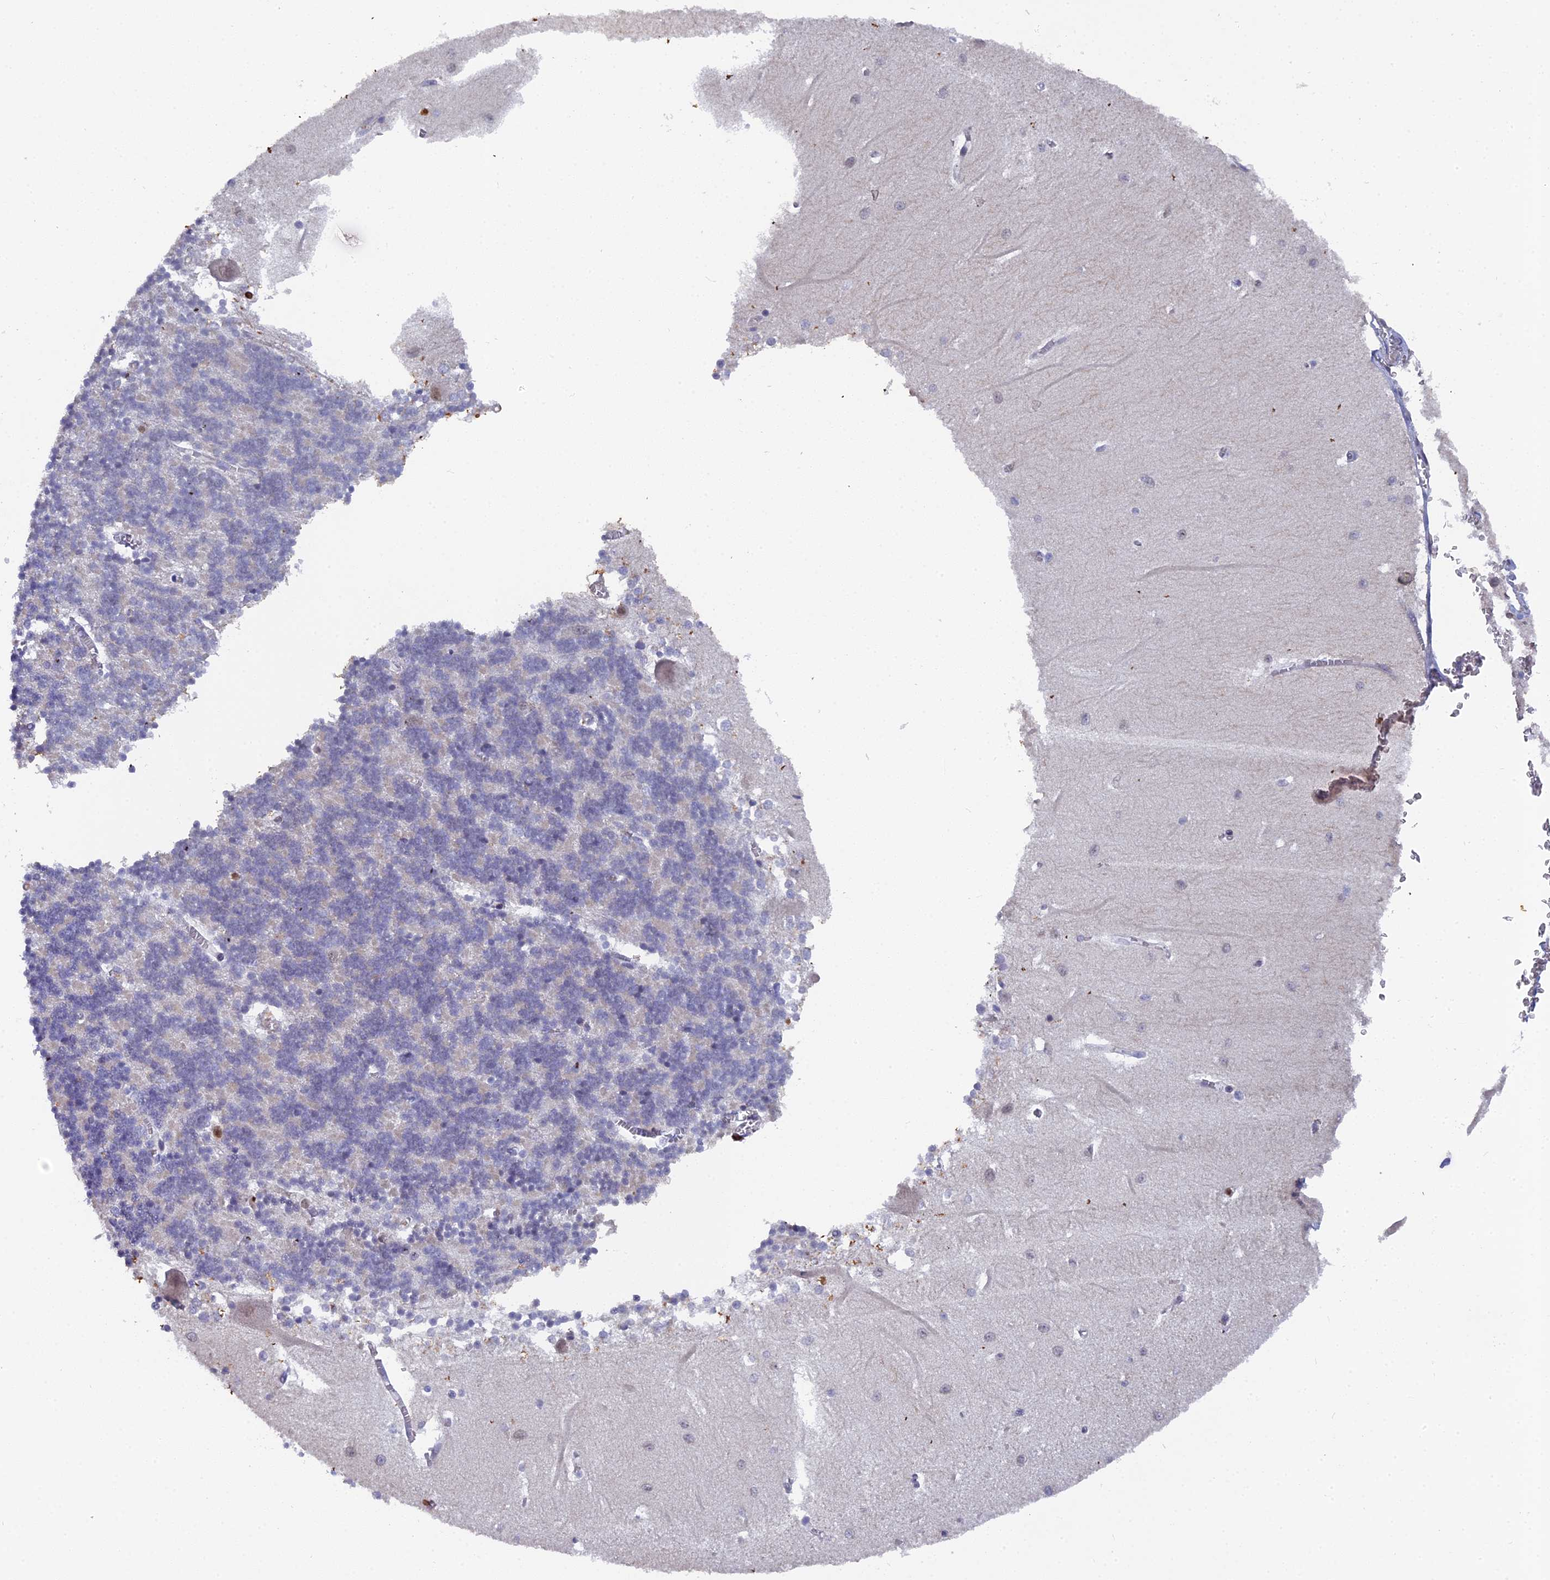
{"staining": {"intensity": "negative", "quantity": "none", "location": "none"}, "tissue": "cerebellum", "cell_type": "Cells in granular layer", "image_type": "normal", "snomed": [{"axis": "morphology", "description": "Normal tissue, NOS"}, {"axis": "topography", "description": "Cerebellum"}], "caption": "Immunohistochemical staining of unremarkable human cerebellum exhibits no significant positivity in cells in granular layer. (Brightfield microscopy of DAB (3,3'-diaminobenzidine) IHC at high magnification).", "gene": "GALK2", "patient": {"sex": "male", "age": 37}}